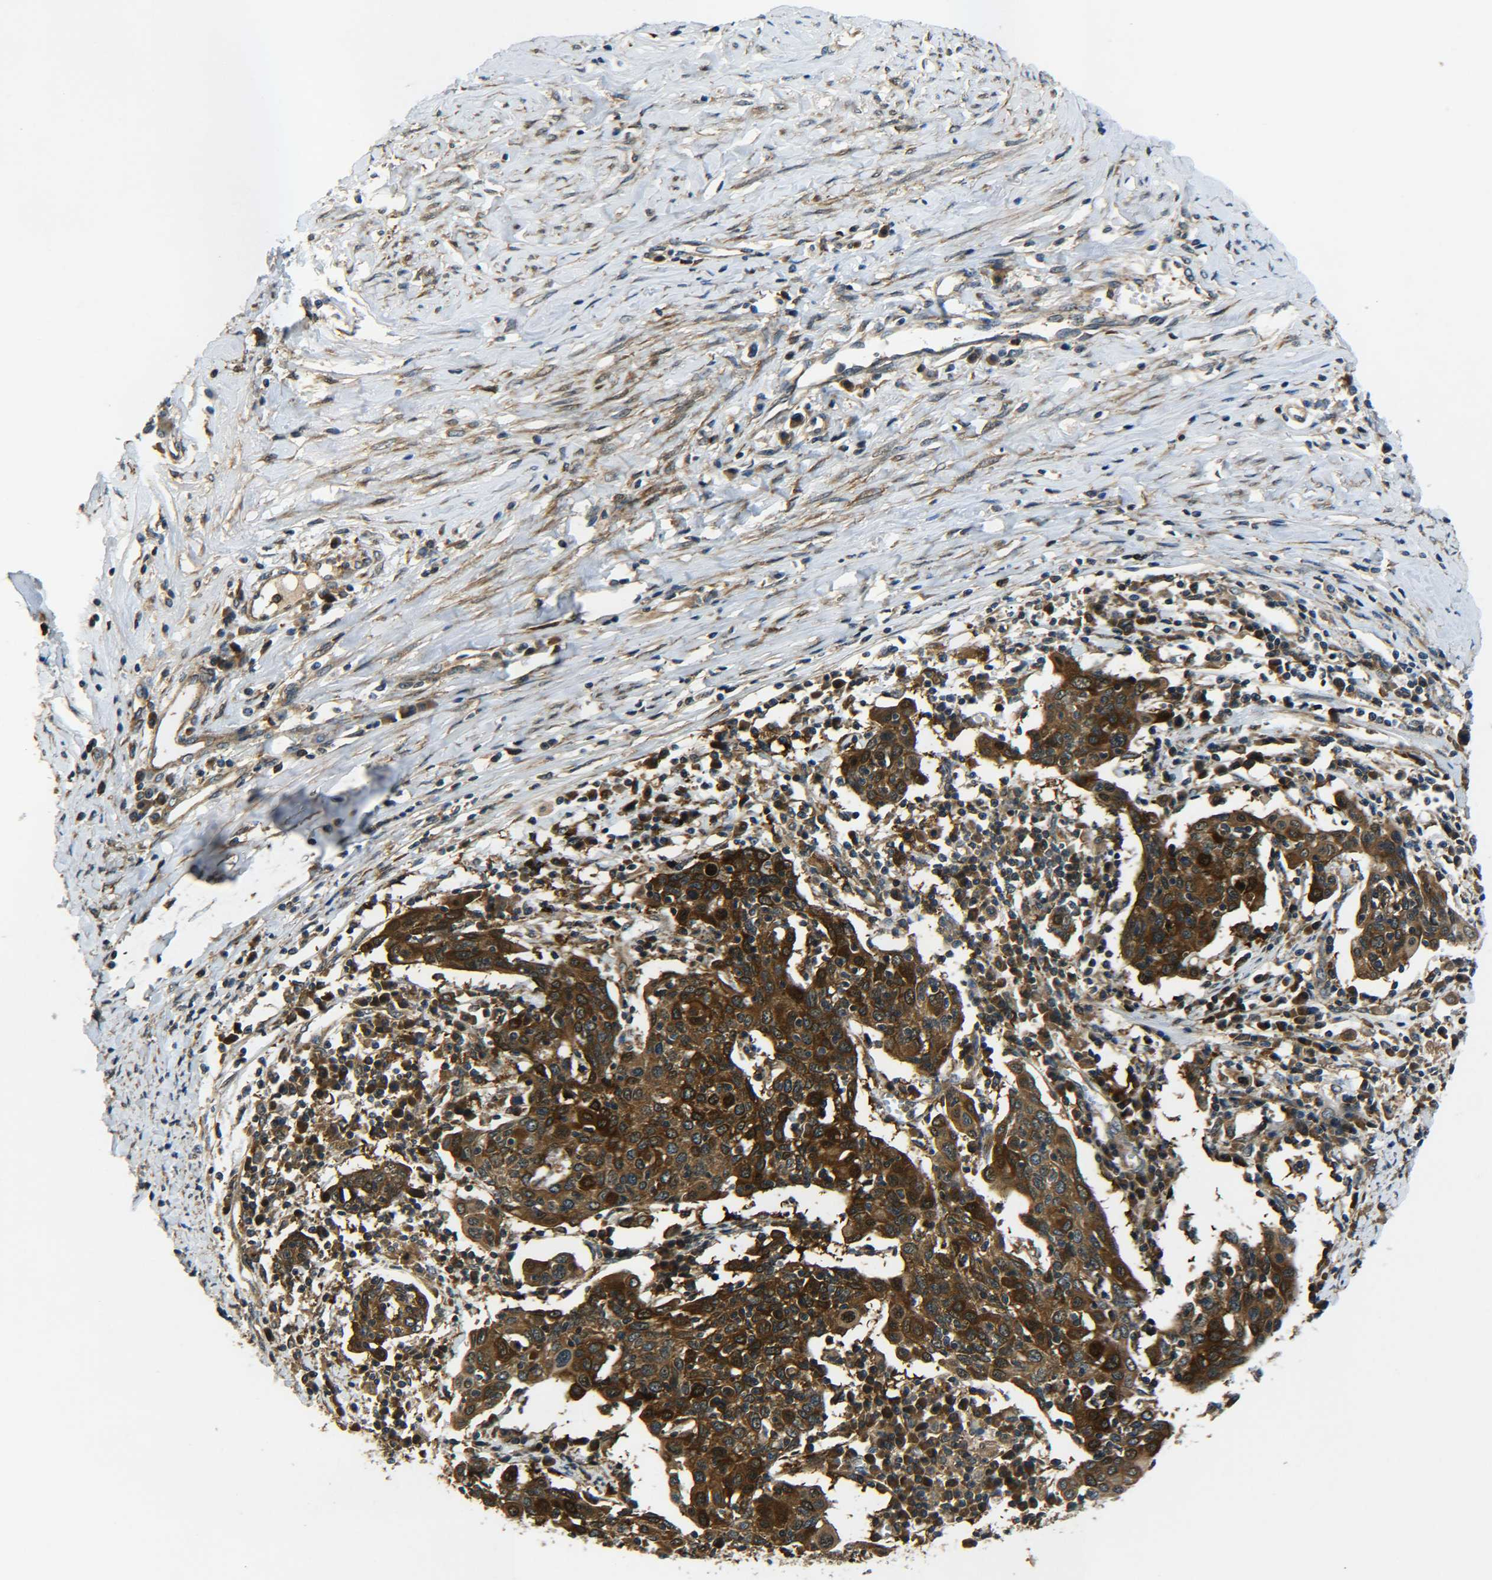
{"staining": {"intensity": "strong", "quantity": ">75%", "location": "cytoplasmic/membranous"}, "tissue": "cervical cancer", "cell_type": "Tumor cells", "image_type": "cancer", "snomed": [{"axis": "morphology", "description": "Squamous cell carcinoma, NOS"}, {"axis": "topography", "description": "Cervix"}], "caption": "Protein analysis of cervical squamous cell carcinoma tissue demonstrates strong cytoplasmic/membranous positivity in approximately >75% of tumor cells. Nuclei are stained in blue.", "gene": "PREB", "patient": {"sex": "female", "age": 40}}